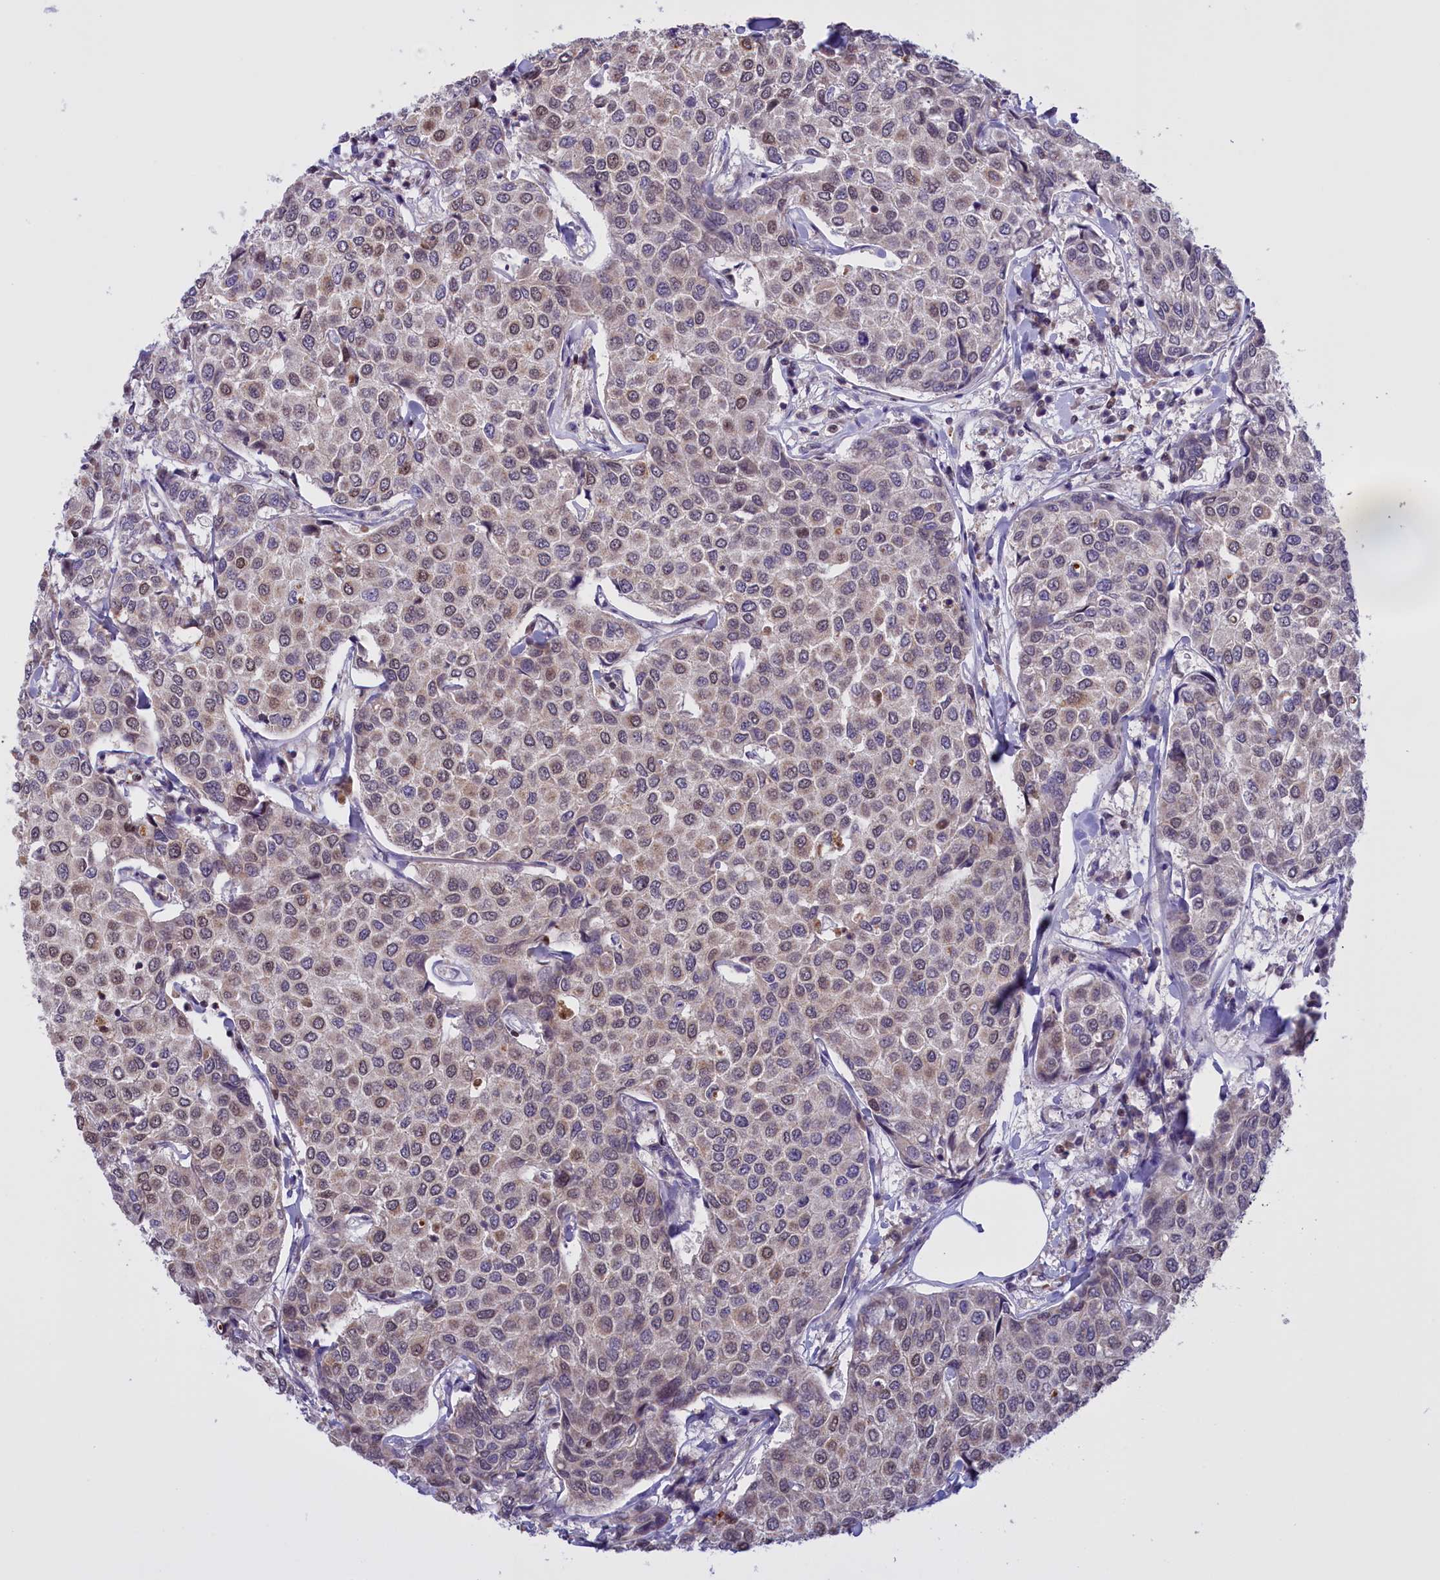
{"staining": {"intensity": "weak", "quantity": "25%-75%", "location": "cytoplasmic/membranous,nuclear"}, "tissue": "breast cancer", "cell_type": "Tumor cells", "image_type": "cancer", "snomed": [{"axis": "morphology", "description": "Duct carcinoma"}, {"axis": "topography", "description": "Breast"}], "caption": "Brown immunohistochemical staining in invasive ductal carcinoma (breast) exhibits weak cytoplasmic/membranous and nuclear staining in about 25%-75% of tumor cells.", "gene": "IZUMO2", "patient": {"sex": "female", "age": 55}}